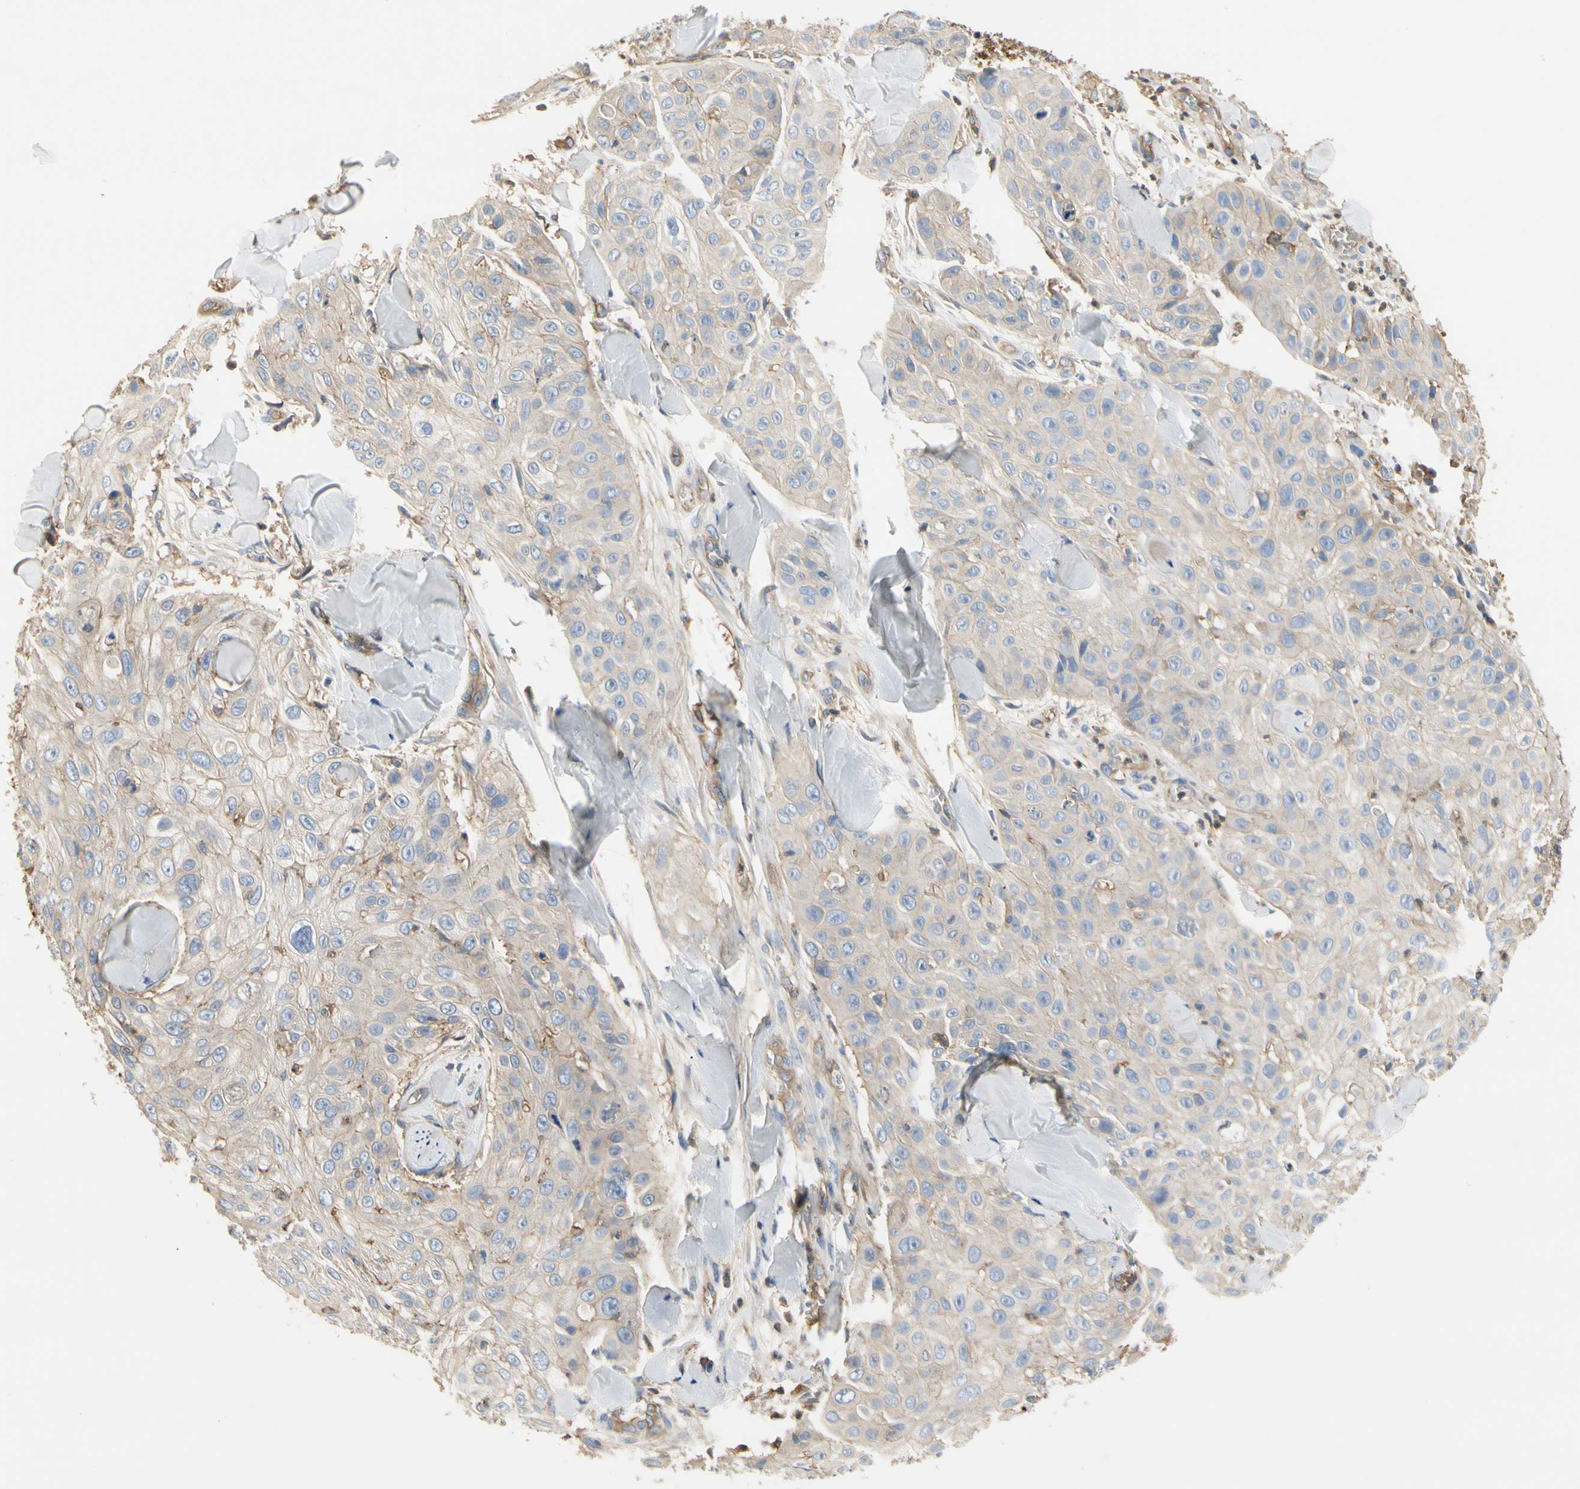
{"staining": {"intensity": "negative", "quantity": "none", "location": "none"}, "tissue": "skin cancer", "cell_type": "Tumor cells", "image_type": "cancer", "snomed": [{"axis": "morphology", "description": "Squamous cell carcinoma, NOS"}, {"axis": "topography", "description": "Skin"}], "caption": "Skin cancer was stained to show a protein in brown. There is no significant staining in tumor cells.", "gene": "IL1RL1", "patient": {"sex": "male", "age": 86}}